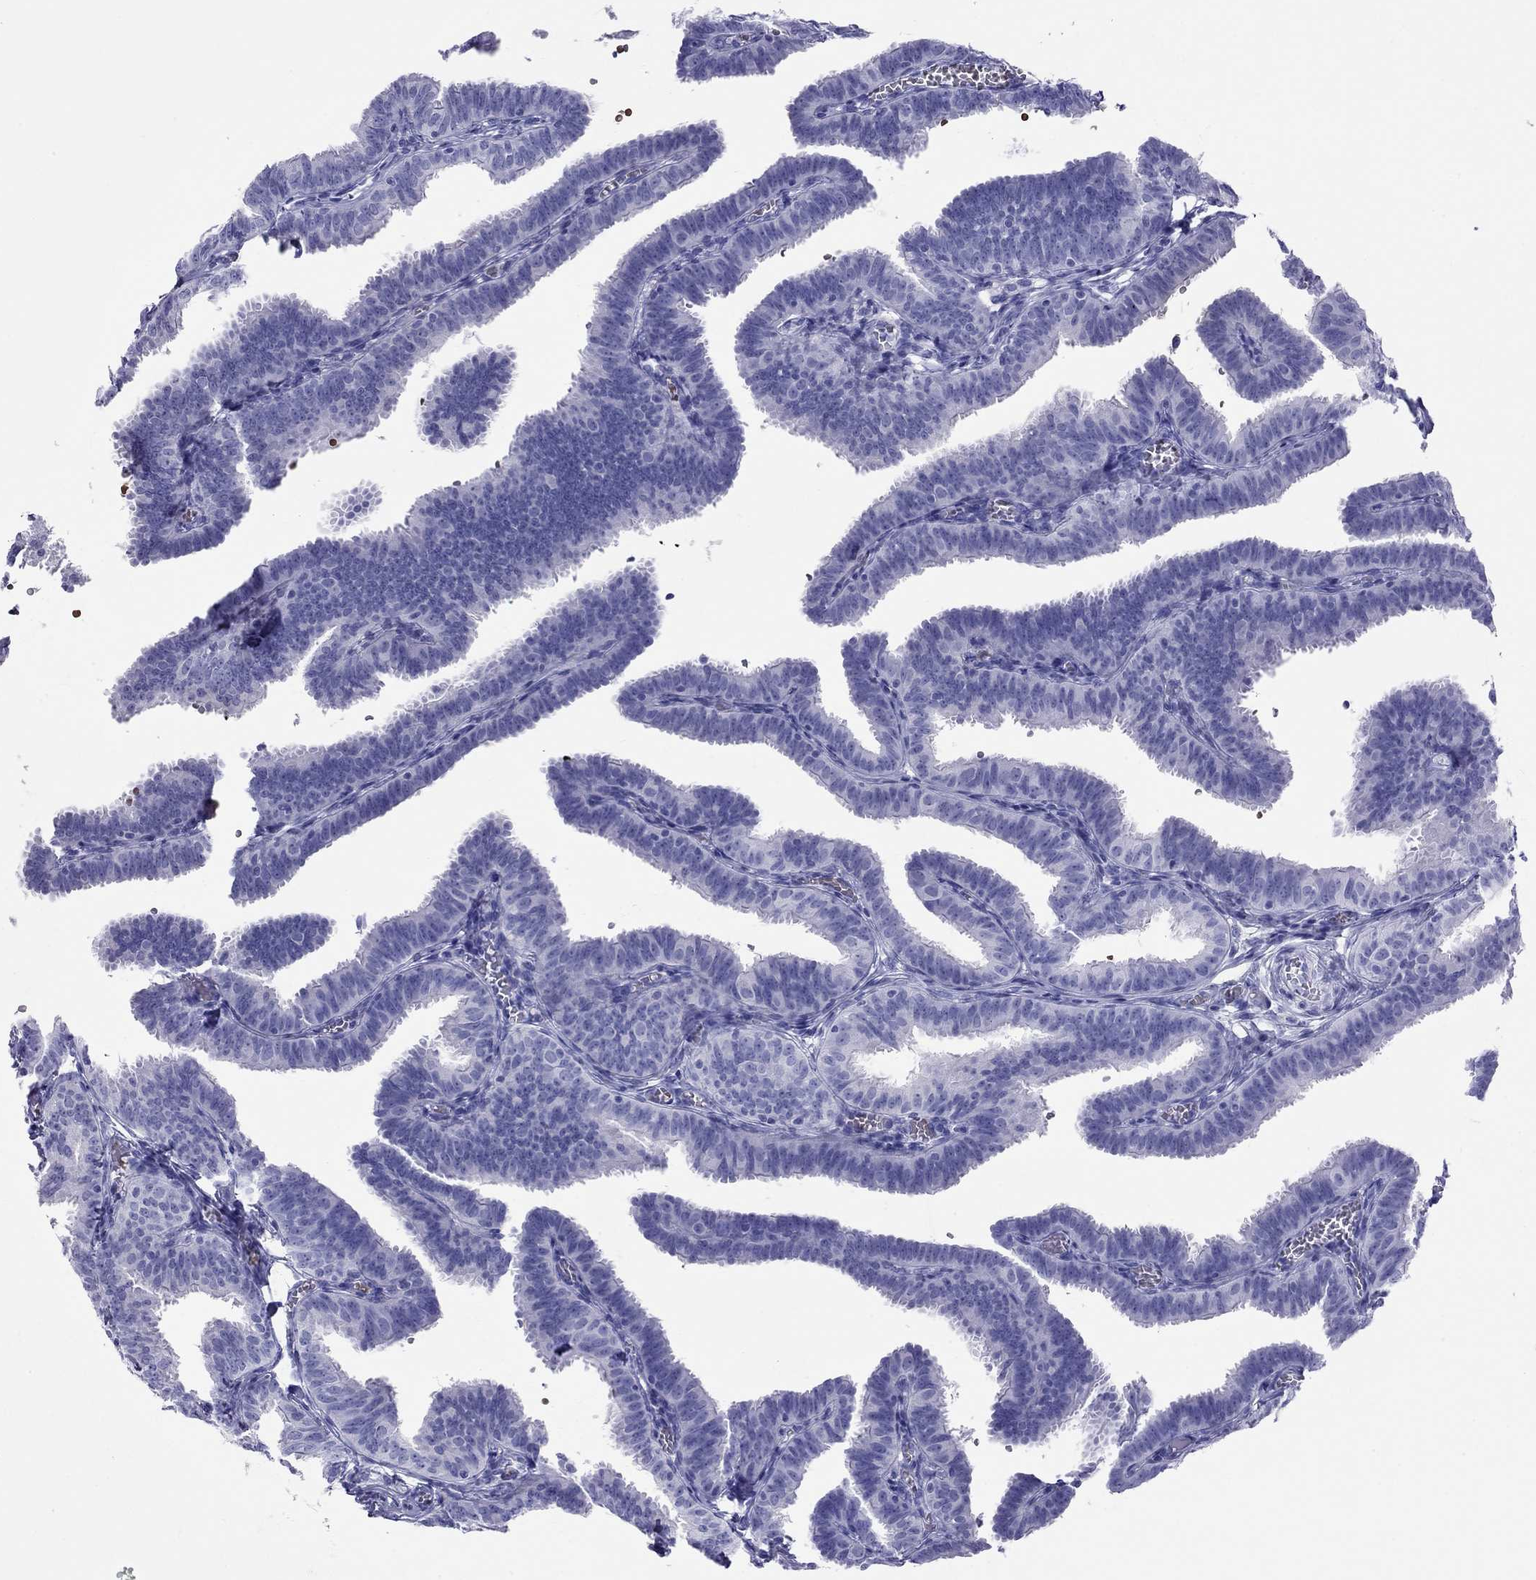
{"staining": {"intensity": "negative", "quantity": "none", "location": "none"}, "tissue": "fallopian tube", "cell_type": "Glandular cells", "image_type": "normal", "snomed": [{"axis": "morphology", "description": "Normal tissue, NOS"}, {"axis": "topography", "description": "Fallopian tube"}], "caption": "This is an immunohistochemistry histopathology image of unremarkable human fallopian tube. There is no expression in glandular cells.", "gene": "PTPRN", "patient": {"sex": "female", "age": 25}}